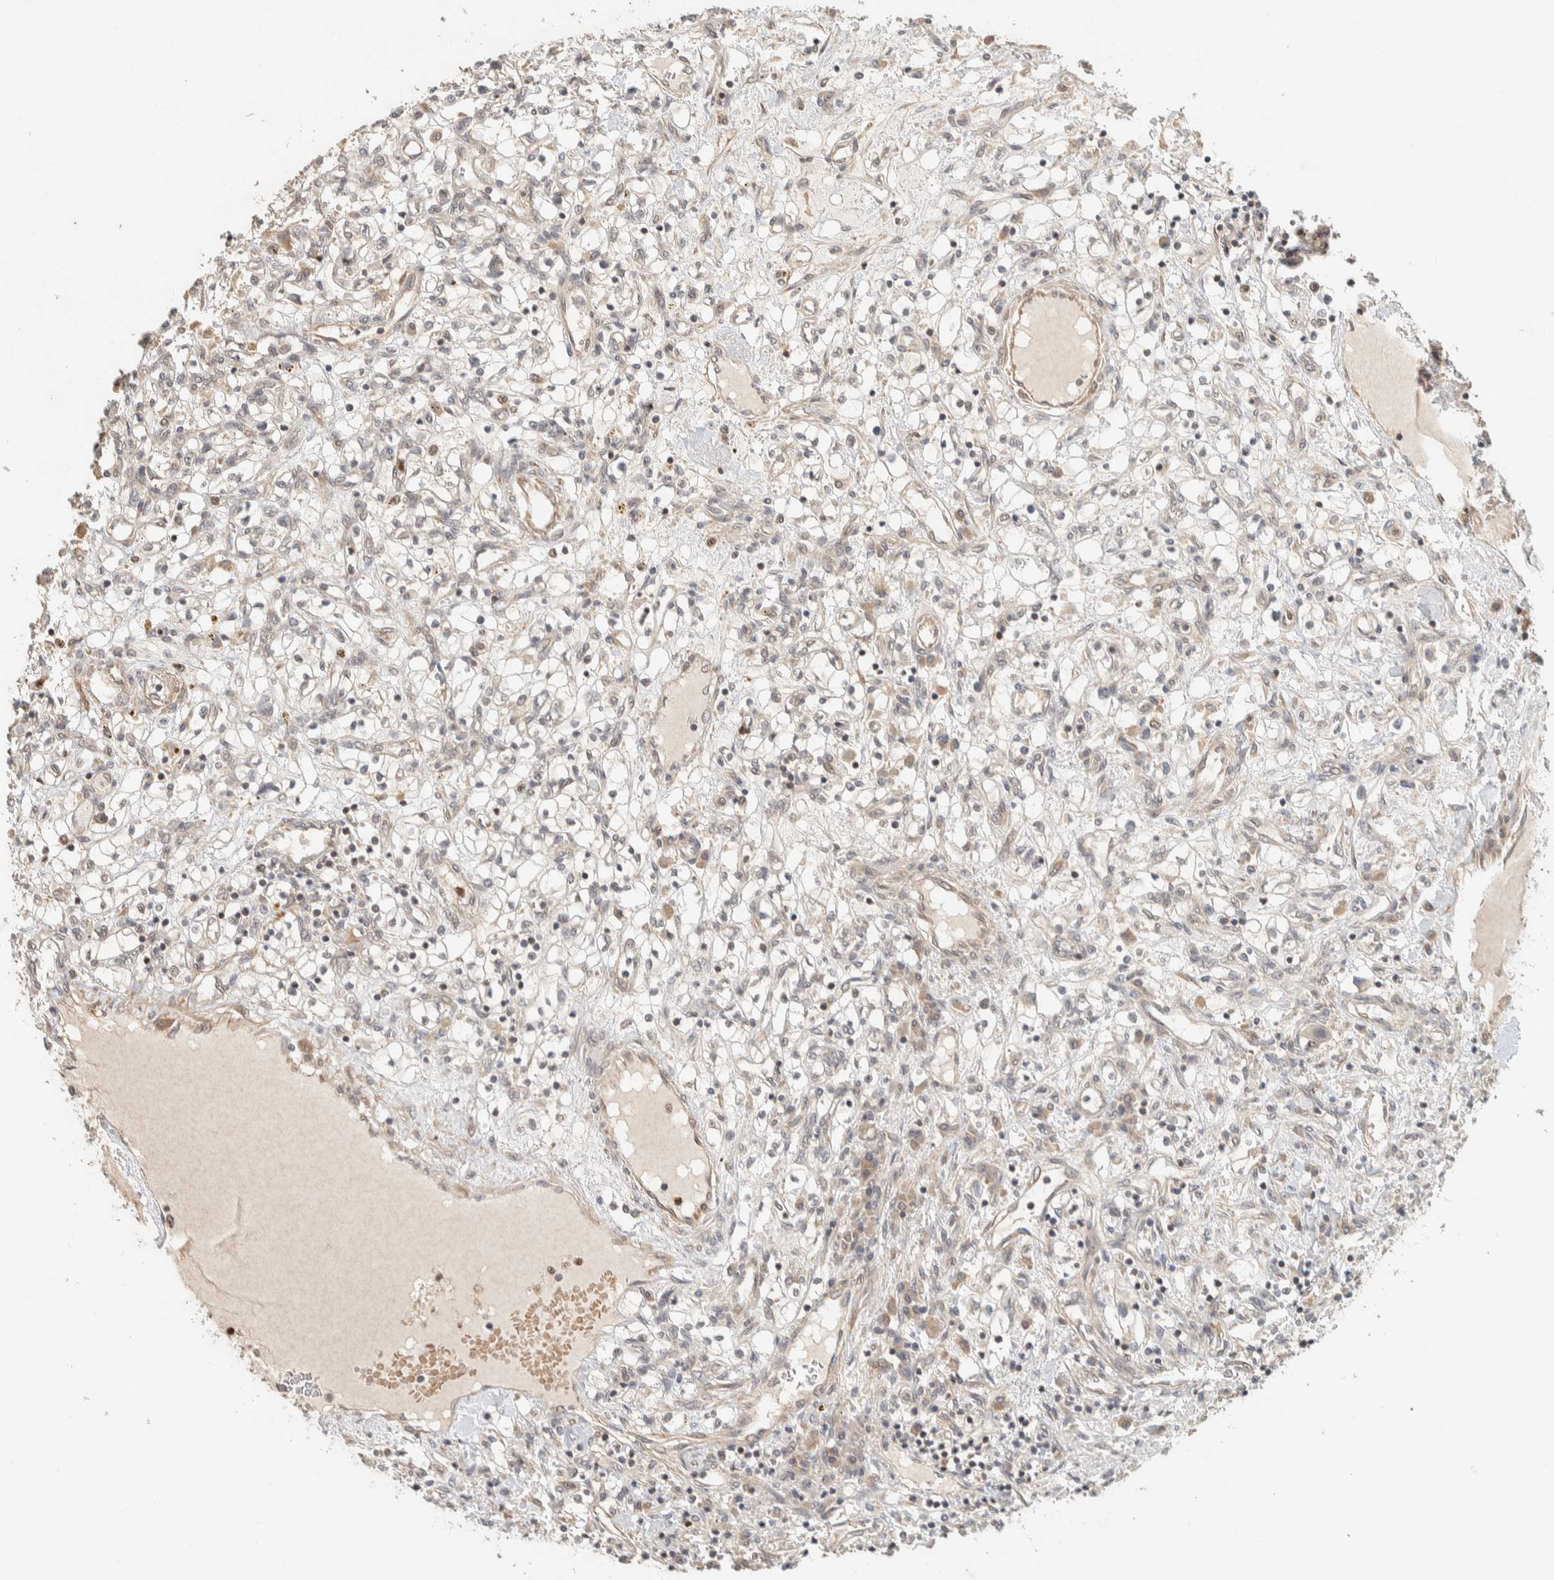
{"staining": {"intensity": "negative", "quantity": "none", "location": "none"}, "tissue": "renal cancer", "cell_type": "Tumor cells", "image_type": "cancer", "snomed": [{"axis": "morphology", "description": "Adenocarcinoma, NOS"}, {"axis": "topography", "description": "Kidney"}], "caption": "This micrograph is of adenocarcinoma (renal) stained with immunohistochemistry (IHC) to label a protein in brown with the nuclei are counter-stained blue. There is no staining in tumor cells.", "gene": "ADSS2", "patient": {"sex": "male", "age": 68}}